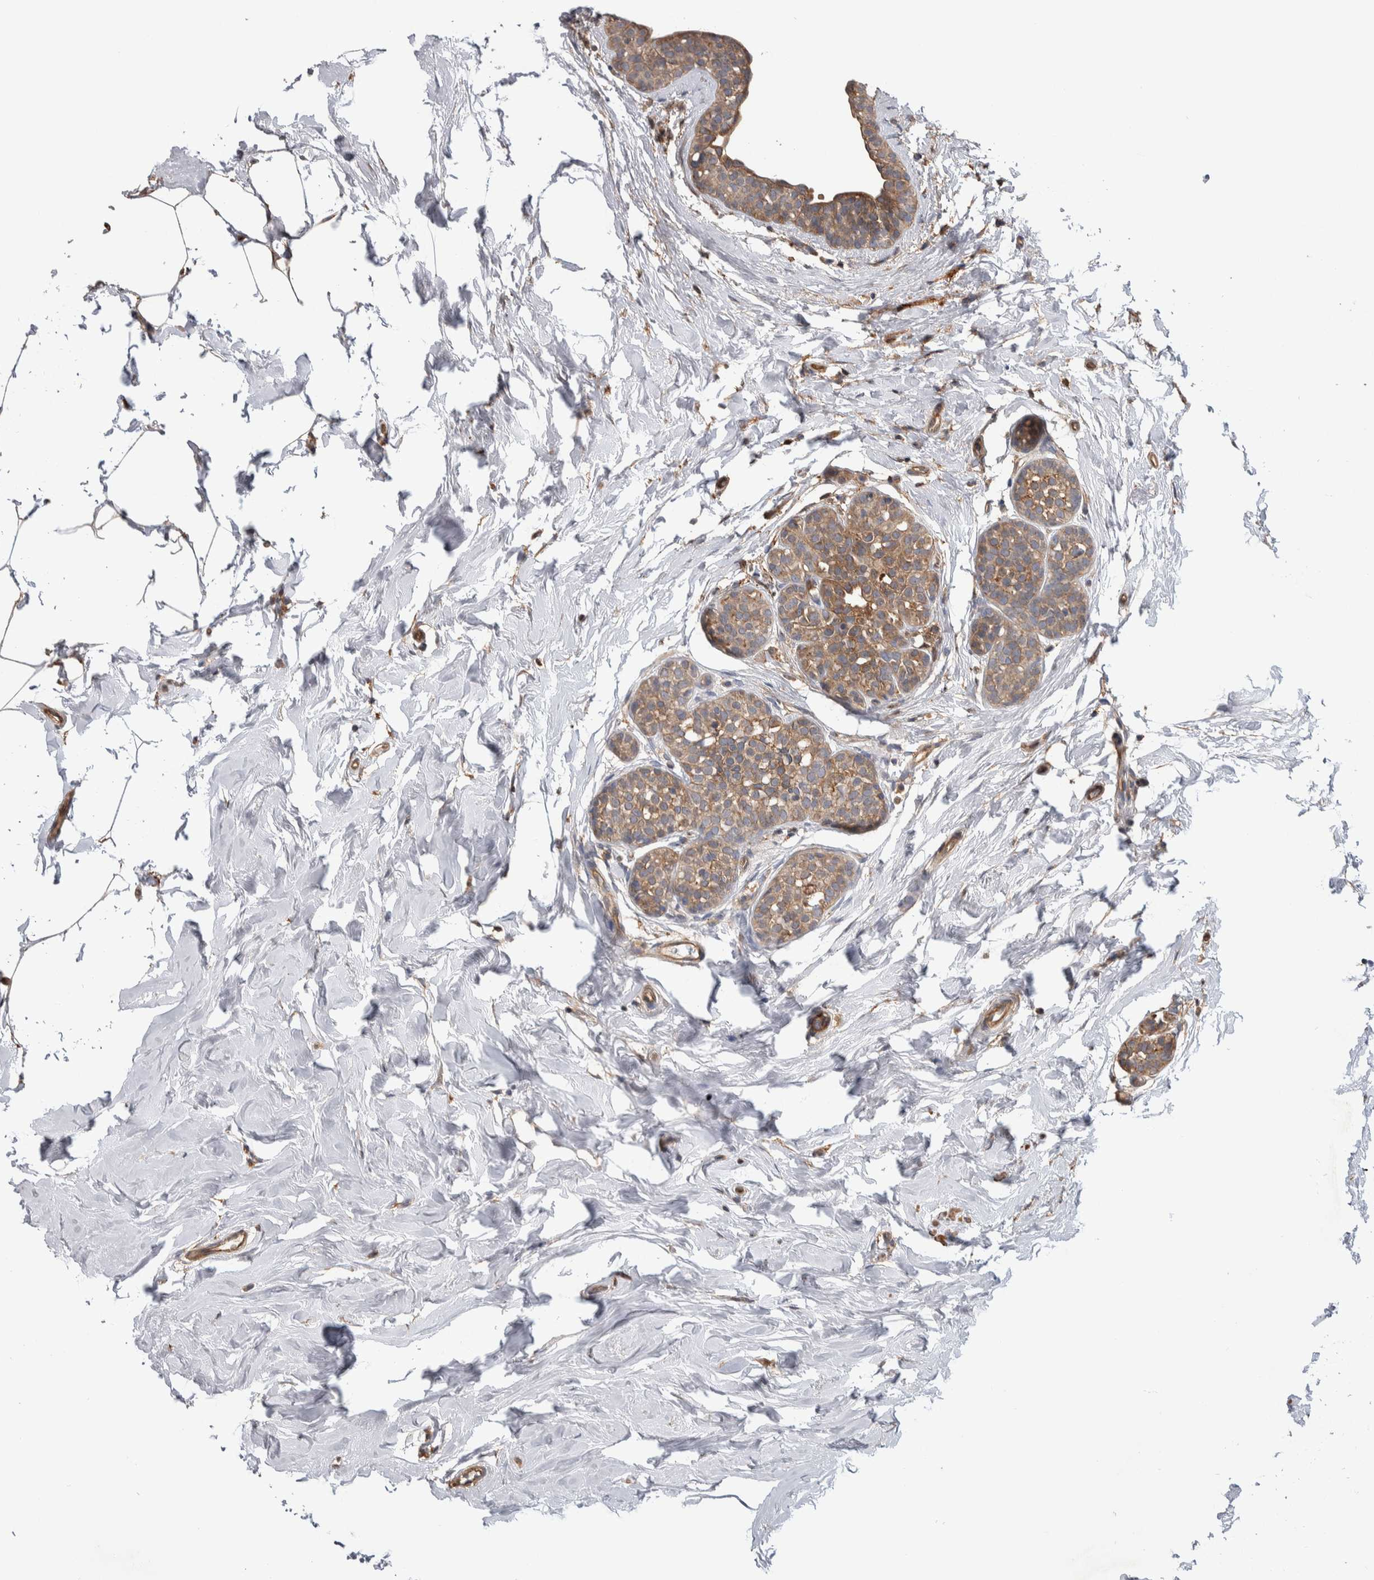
{"staining": {"intensity": "weak", "quantity": ">75%", "location": "cytoplasmic/membranous"}, "tissue": "breast cancer", "cell_type": "Tumor cells", "image_type": "cancer", "snomed": [{"axis": "morphology", "description": "Duct carcinoma"}, {"axis": "topography", "description": "Breast"}], "caption": "IHC (DAB) staining of breast cancer (invasive ductal carcinoma) displays weak cytoplasmic/membranous protein positivity in about >75% of tumor cells.", "gene": "SDCBP", "patient": {"sex": "female", "age": 55}}